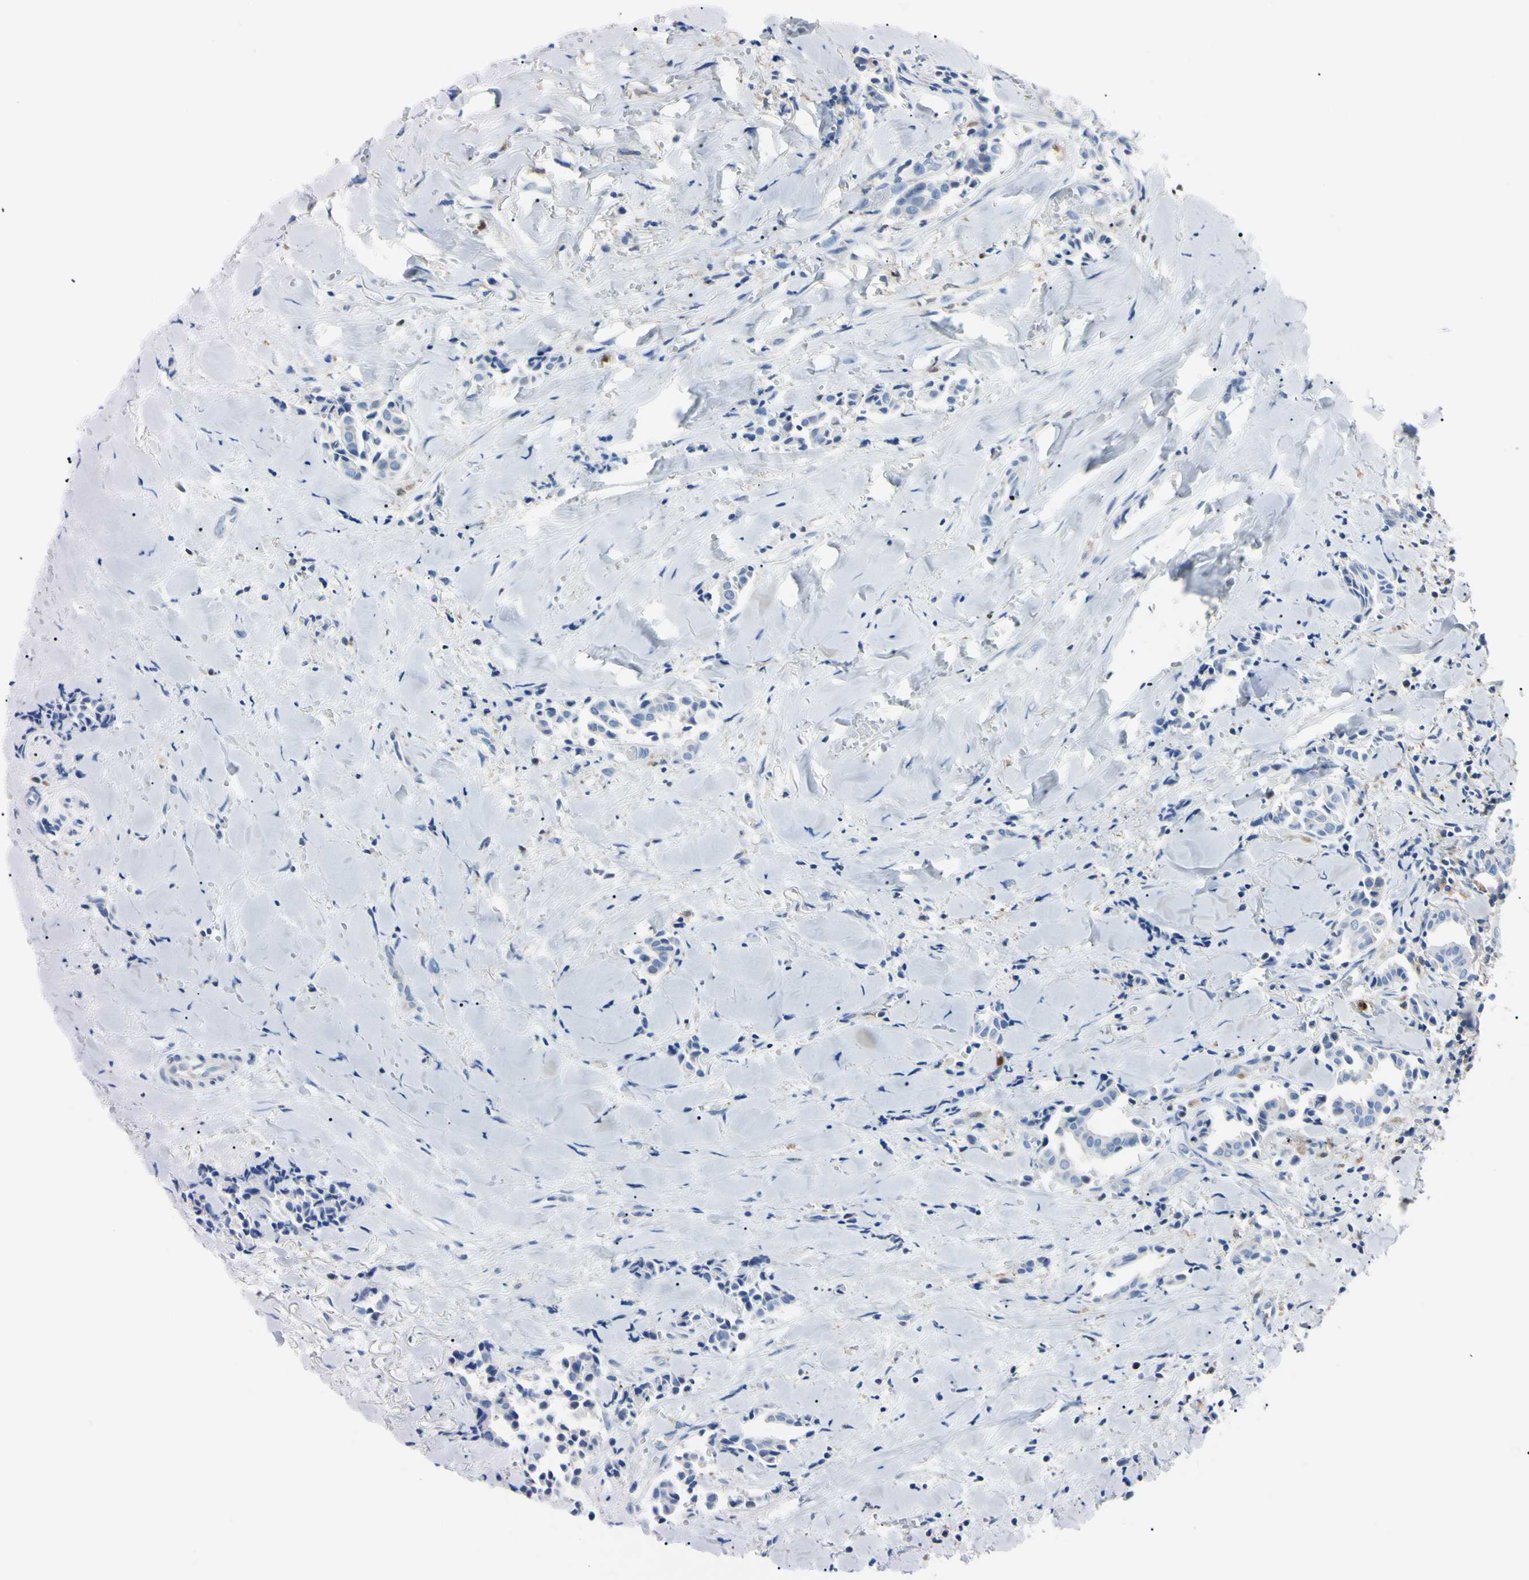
{"staining": {"intensity": "negative", "quantity": "none", "location": "none"}, "tissue": "head and neck cancer", "cell_type": "Tumor cells", "image_type": "cancer", "snomed": [{"axis": "morphology", "description": "Adenocarcinoma, NOS"}, {"axis": "topography", "description": "Salivary gland"}, {"axis": "topography", "description": "Head-Neck"}], "caption": "A high-resolution micrograph shows immunohistochemistry staining of head and neck adenocarcinoma, which exhibits no significant positivity in tumor cells. Brightfield microscopy of IHC stained with DAB (brown) and hematoxylin (blue), captured at high magnification.", "gene": "NCF4", "patient": {"sex": "female", "age": 59}}